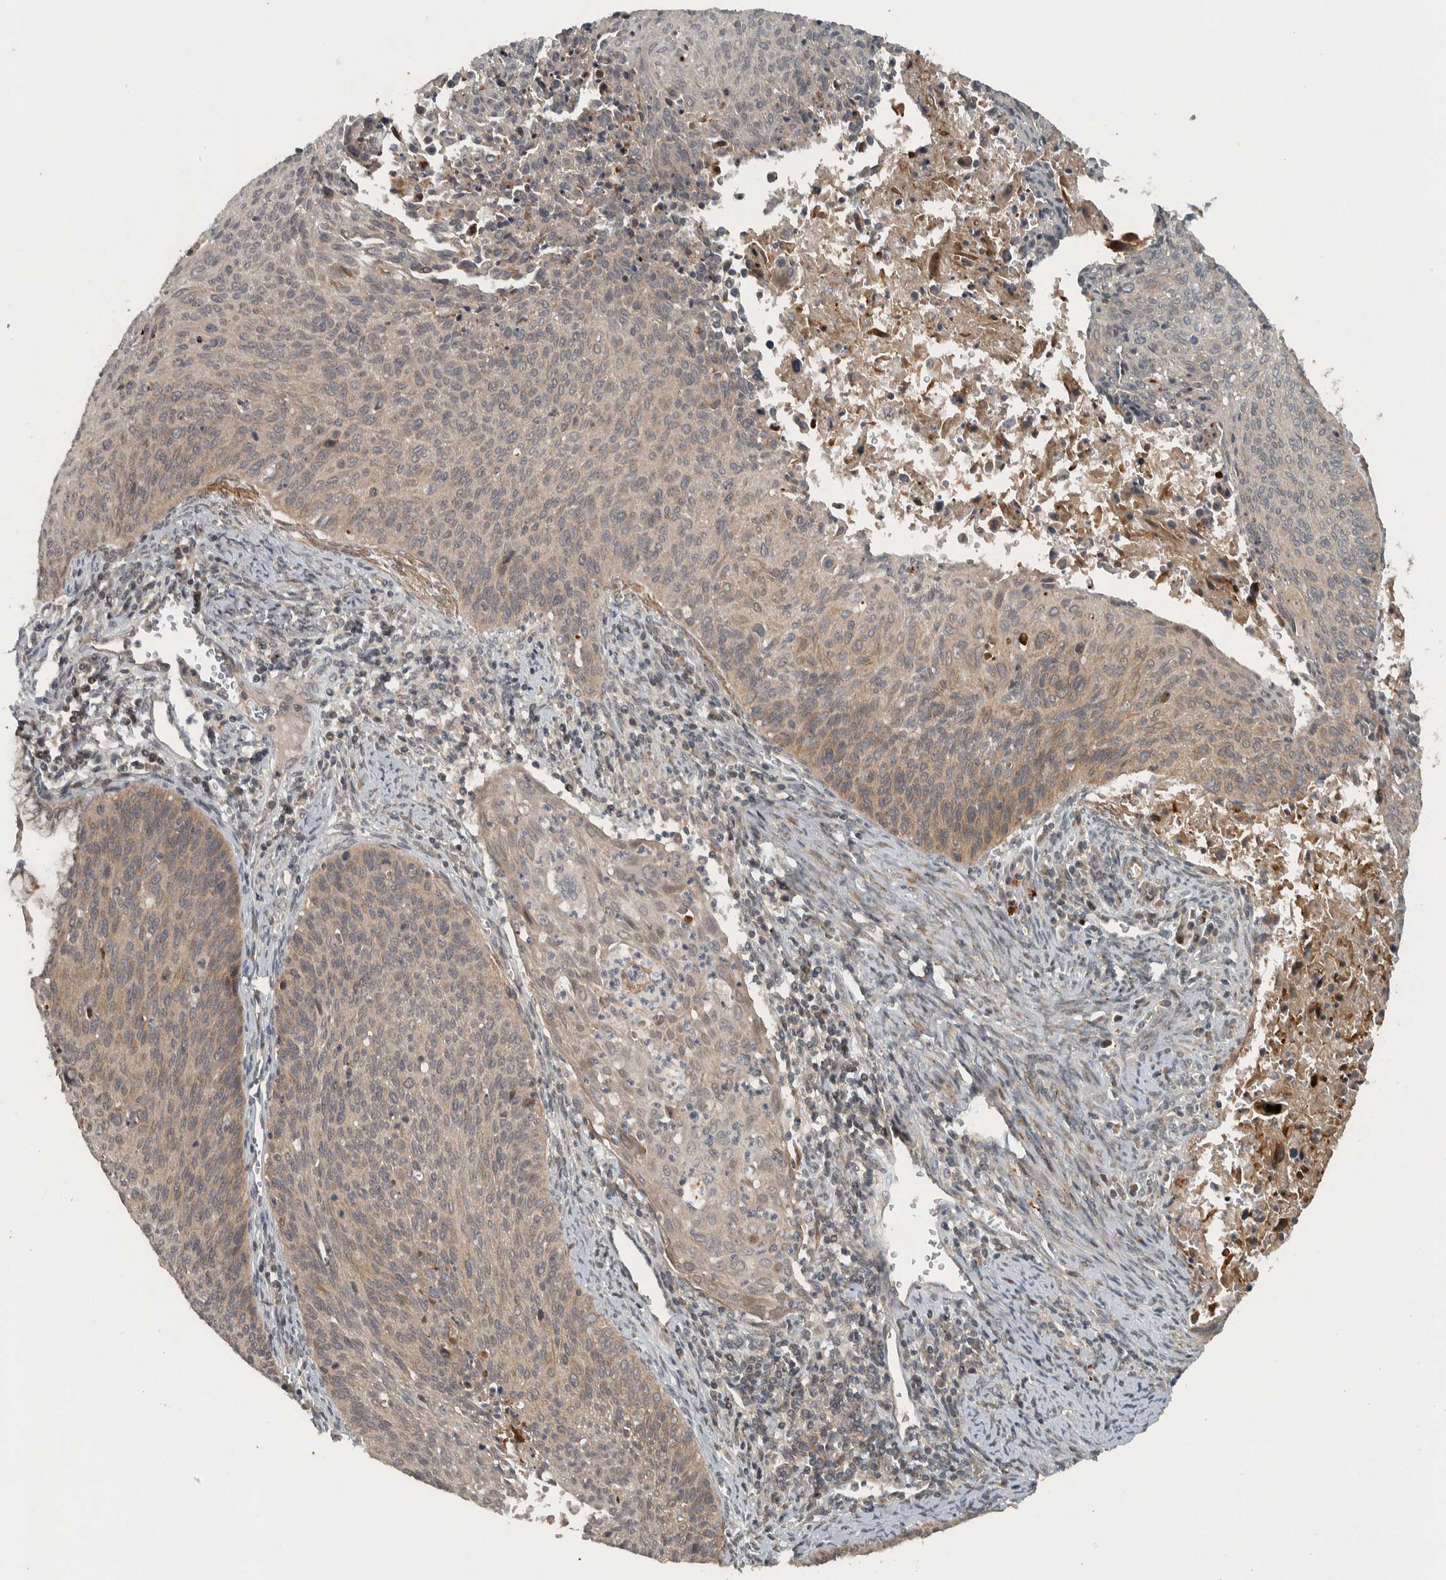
{"staining": {"intensity": "weak", "quantity": "25%-75%", "location": "cytoplasmic/membranous"}, "tissue": "cervical cancer", "cell_type": "Tumor cells", "image_type": "cancer", "snomed": [{"axis": "morphology", "description": "Squamous cell carcinoma, NOS"}, {"axis": "topography", "description": "Cervix"}], "caption": "There is low levels of weak cytoplasmic/membranous staining in tumor cells of cervical cancer, as demonstrated by immunohistochemical staining (brown color).", "gene": "KIFAP3", "patient": {"sex": "female", "age": 55}}